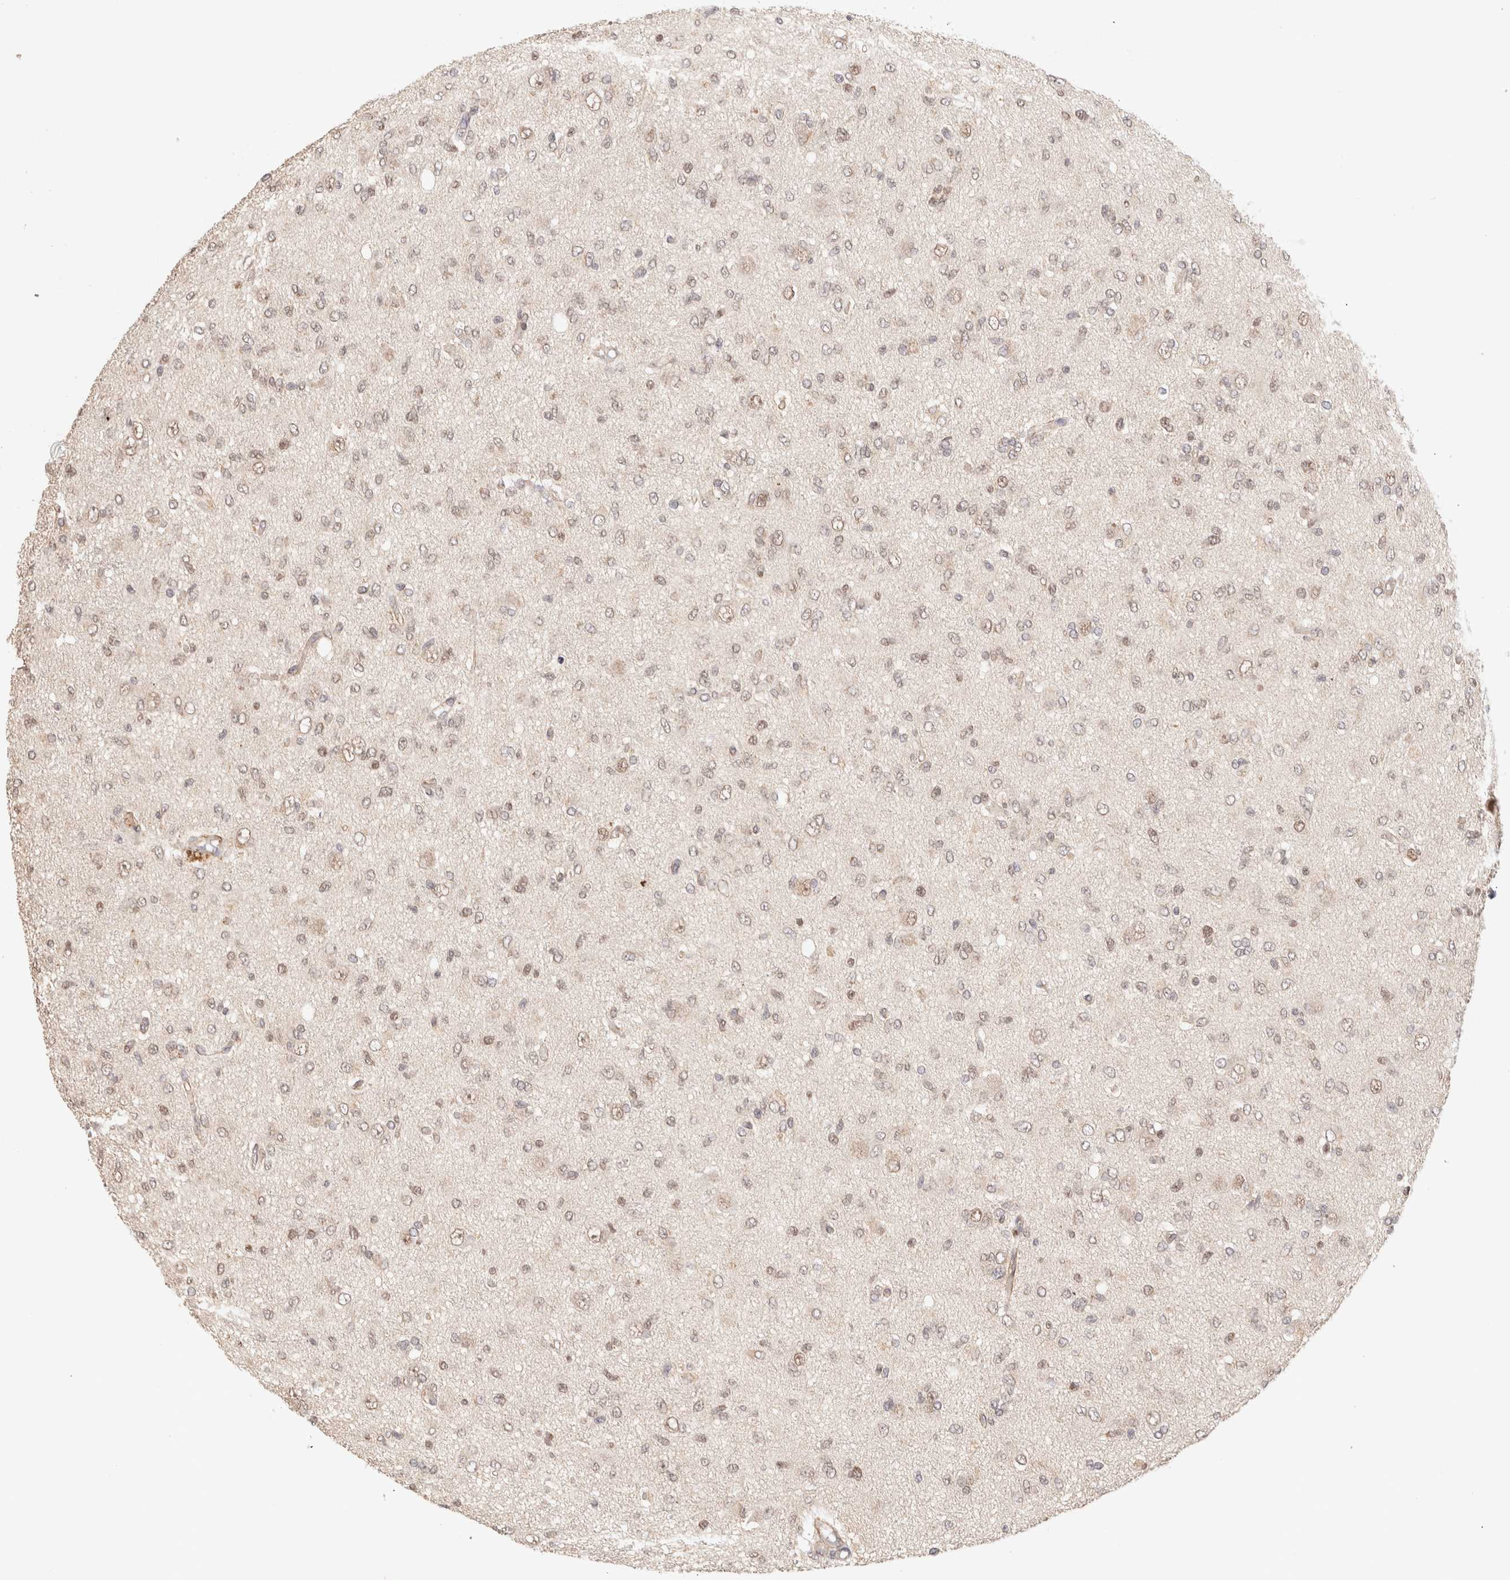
{"staining": {"intensity": "weak", "quantity": "25%-75%", "location": "nuclear"}, "tissue": "glioma", "cell_type": "Tumor cells", "image_type": "cancer", "snomed": [{"axis": "morphology", "description": "Glioma, malignant, High grade"}, {"axis": "topography", "description": "Brain"}], "caption": "Glioma stained for a protein displays weak nuclear positivity in tumor cells.", "gene": "BRPF3", "patient": {"sex": "female", "age": 59}}